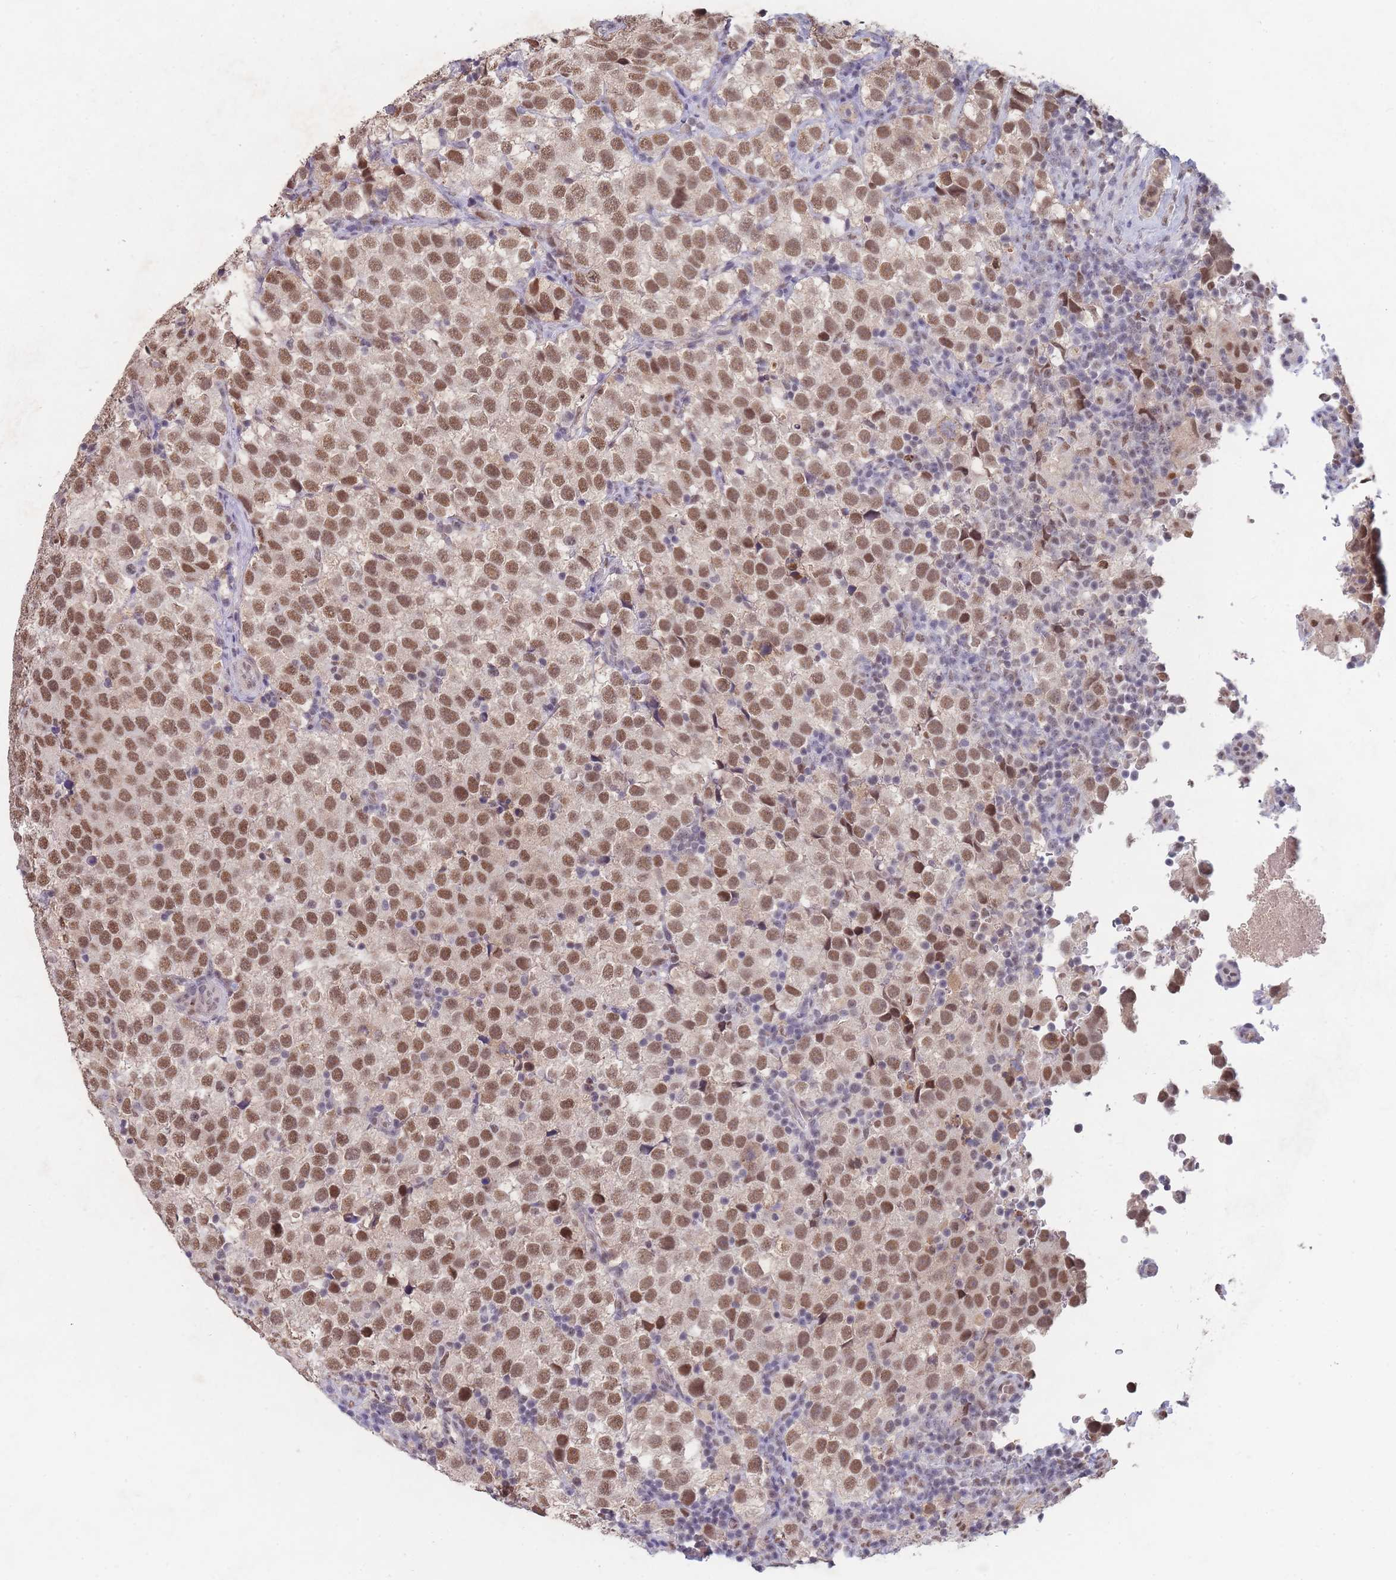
{"staining": {"intensity": "moderate", "quantity": ">75%", "location": "nuclear"}, "tissue": "testis cancer", "cell_type": "Tumor cells", "image_type": "cancer", "snomed": [{"axis": "morphology", "description": "Seminoma, NOS"}, {"axis": "topography", "description": "Testis"}], "caption": "IHC (DAB (3,3'-diaminobenzidine)) staining of human seminoma (testis) shows moderate nuclear protein positivity in approximately >75% of tumor cells.", "gene": "SNRPA1", "patient": {"sex": "male", "age": 34}}